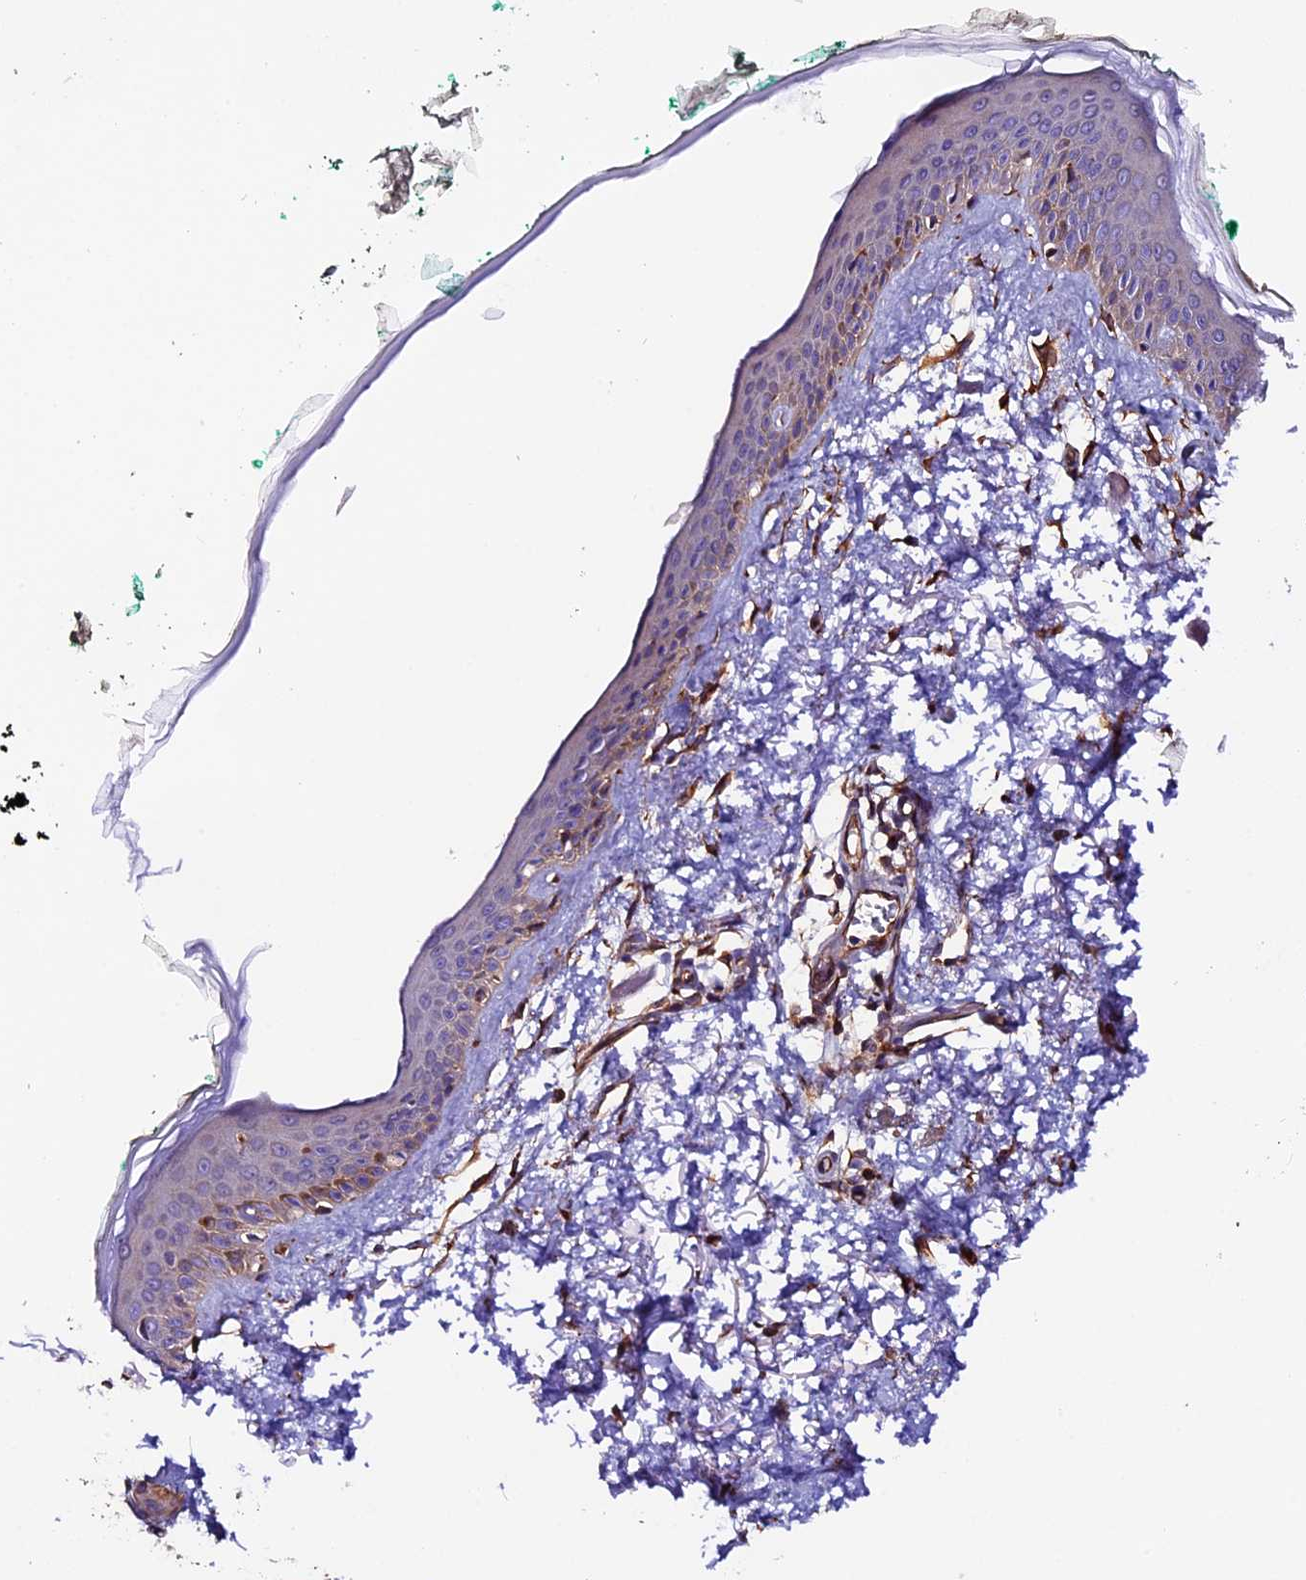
{"staining": {"intensity": "strong", "quantity": ">75%", "location": "cytoplasmic/membranous"}, "tissue": "skin", "cell_type": "Fibroblasts", "image_type": "normal", "snomed": [{"axis": "morphology", "description": "Normal tissue, NOS"}, {"axis": "topography", "description": "Skin"}], "caption": "A high-resolution histopathology image shows IHC staining of unremarkable skin, which shows strong cytoplasmic/membranous staining in approximately >75% of fibroblasts. The protein is stained brown, and the nuclei are stained in blue (DAB (3,3'-diaminobenzidine) IHC with brightfield microscopy, high magnification).", "gene": "CLN5", "patient": {"sex": "male", "age": 62}}